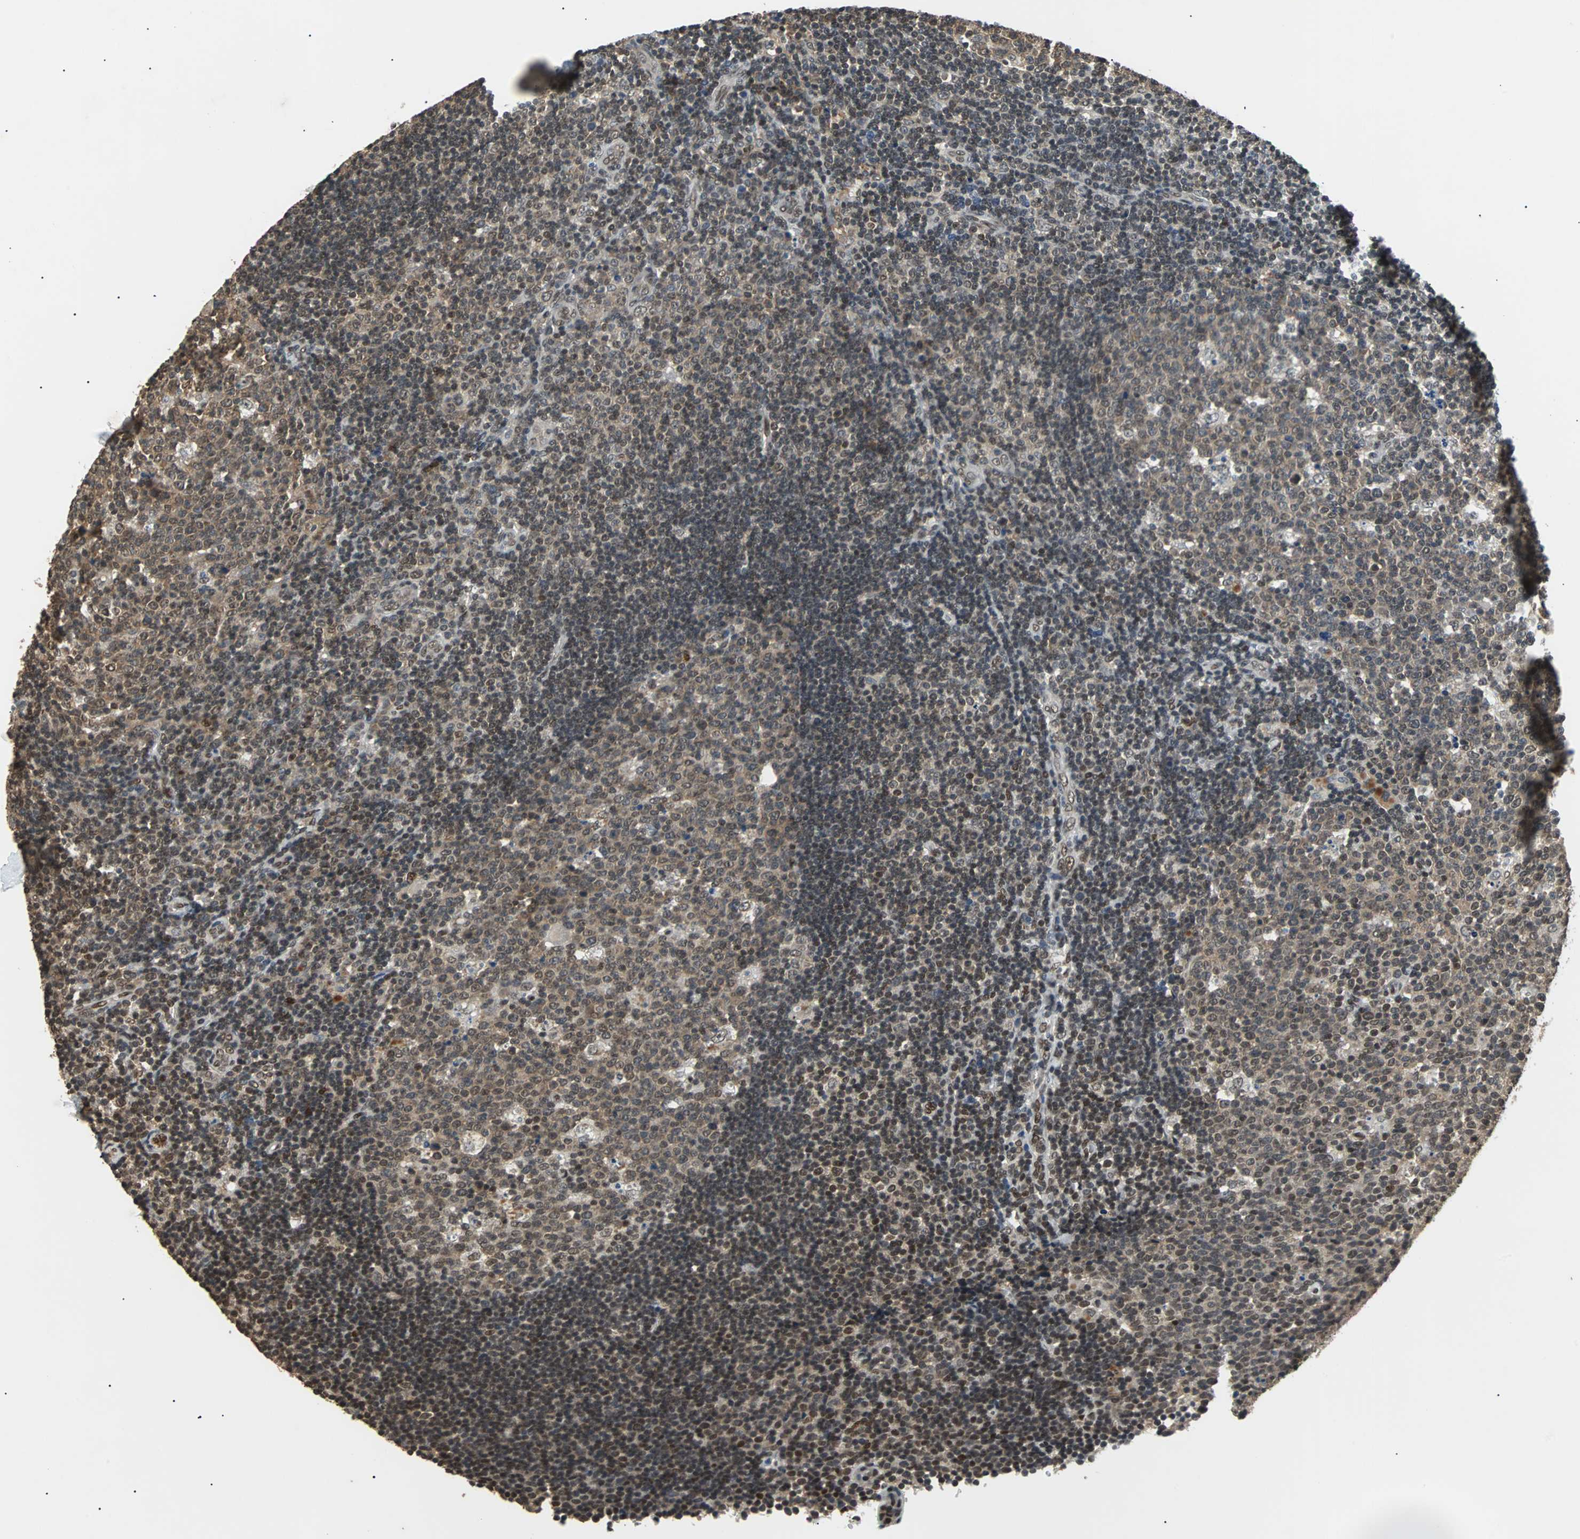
{"staining": {"intensity": "moderate", "quantity": ">75%", "location": "cytoplasmic/membranous,nuclear"}, "tissue": "lymph node", "cell_type": "Germinal center cells", "image_type": "normal", "snomed": [{"axis": "morphology", "description": "Normal tissue, NOS"}, {"axis": "topography", "description": "Lymph node"}, {"axis": "topography", "description": "Salivary gland"}], "caption": "This image demonstrates normal lymph node stained with immunohistochemistry (IHC) to label a protein in brown. The cytoplasmic/membranous,nuclear of germinal center cells show moderate positivity for the protein. Nuclei are counter-stained blue.", "gene": "PHC1", "patient": {"sex": "male", "age": 8}}